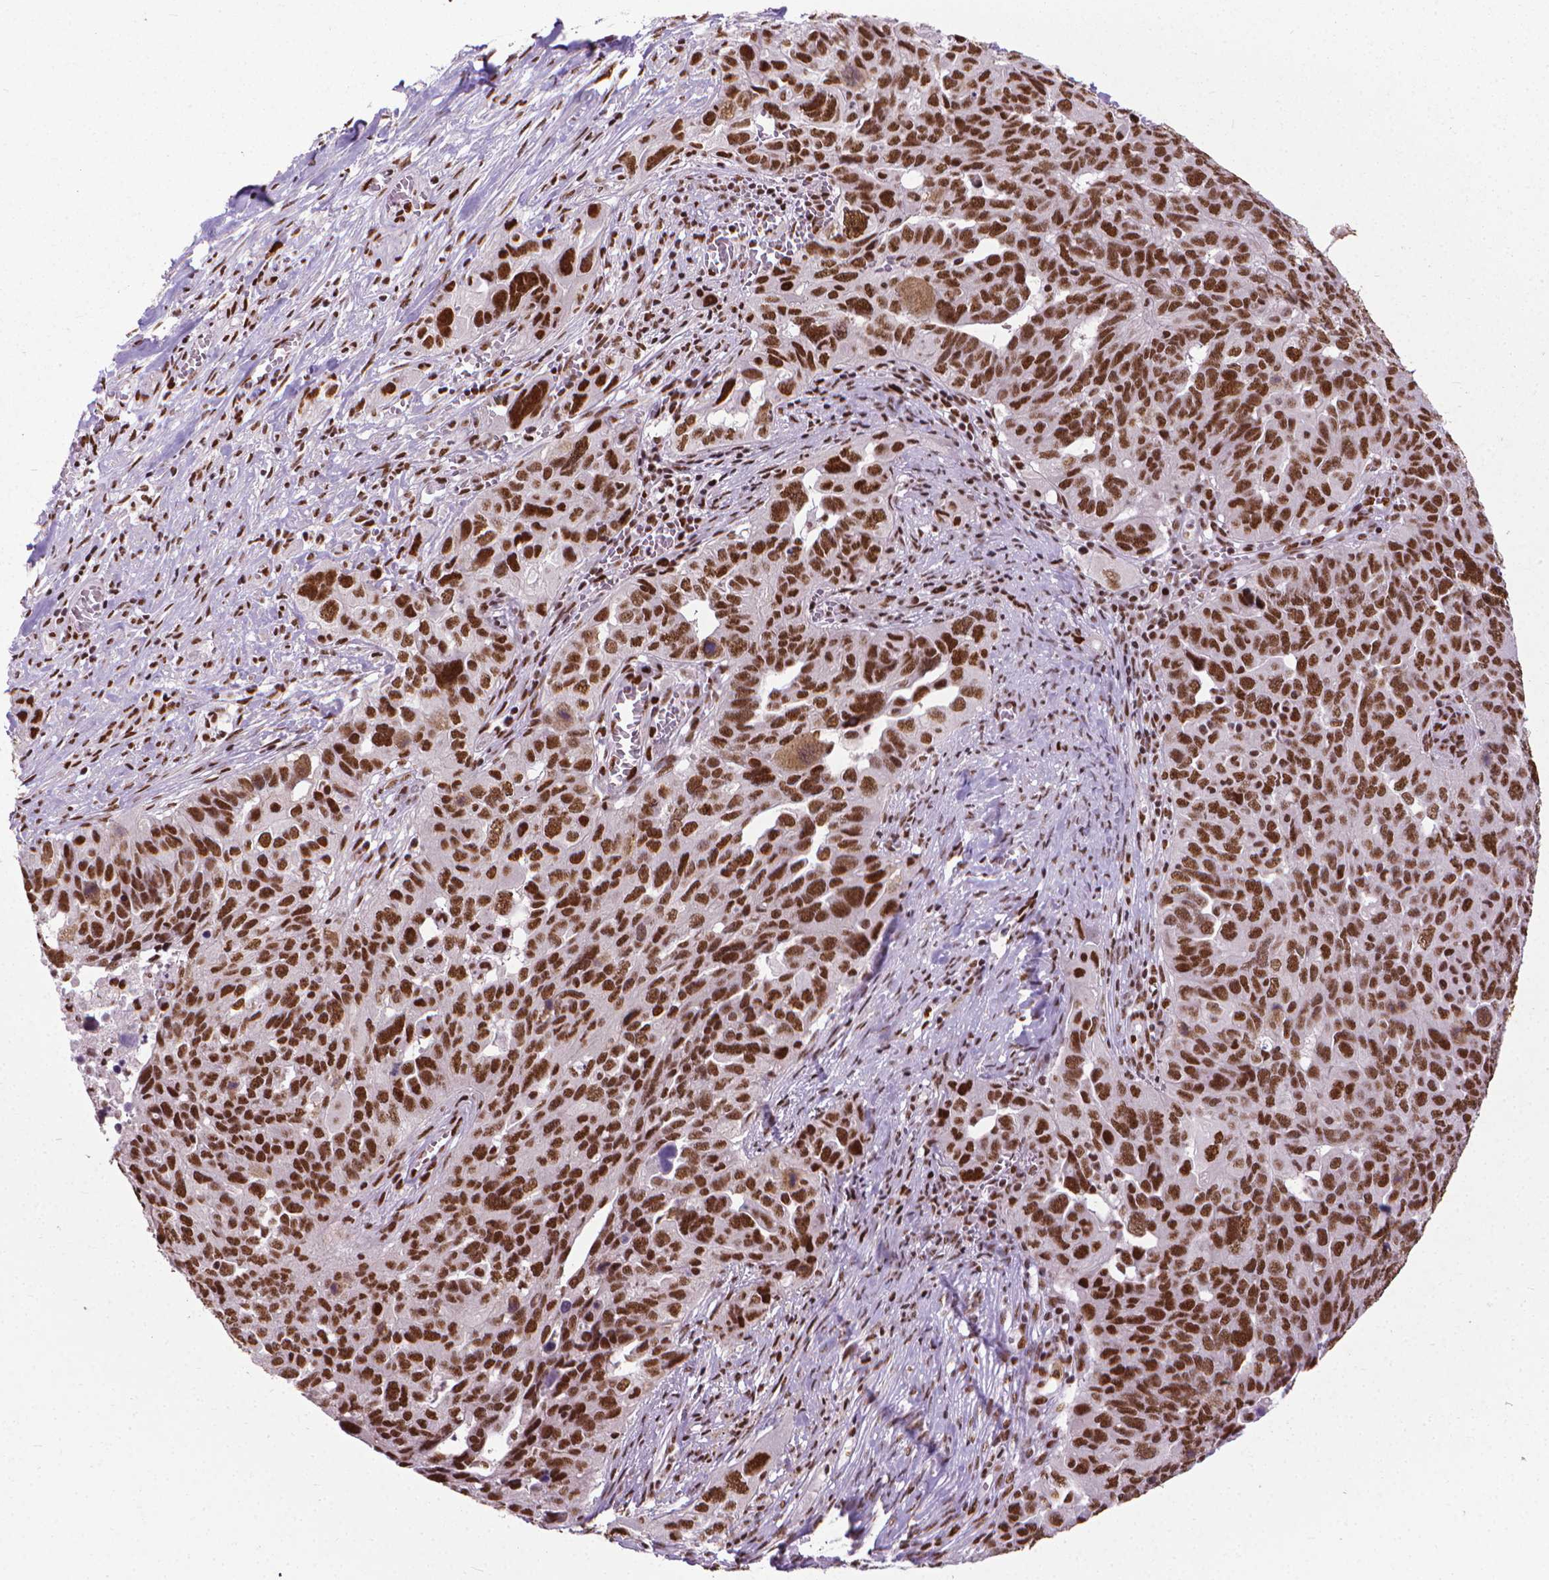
{"staining": {"intensity": "strong", "quantity": ">75%", "location": "nuclear"}, "tissue": "ovarian cancer", "cell_type": "Tumor cells", "image_type": "cancer", "snomed": [{"axis": "morphology", "description": "Carcinoma, endometroid"}, {"axis": "topography", "description": "Soft tissue"}, {"axis": "topography", "description": "Ovary"}], "caption": "Ovarian cancer stained with immunohistochemistry (IHC) reveals strong nuclear positivity in about >75% of tumor cells.", "gene": "AKAP8", "patient": {"sex": "female", "age": 52}}